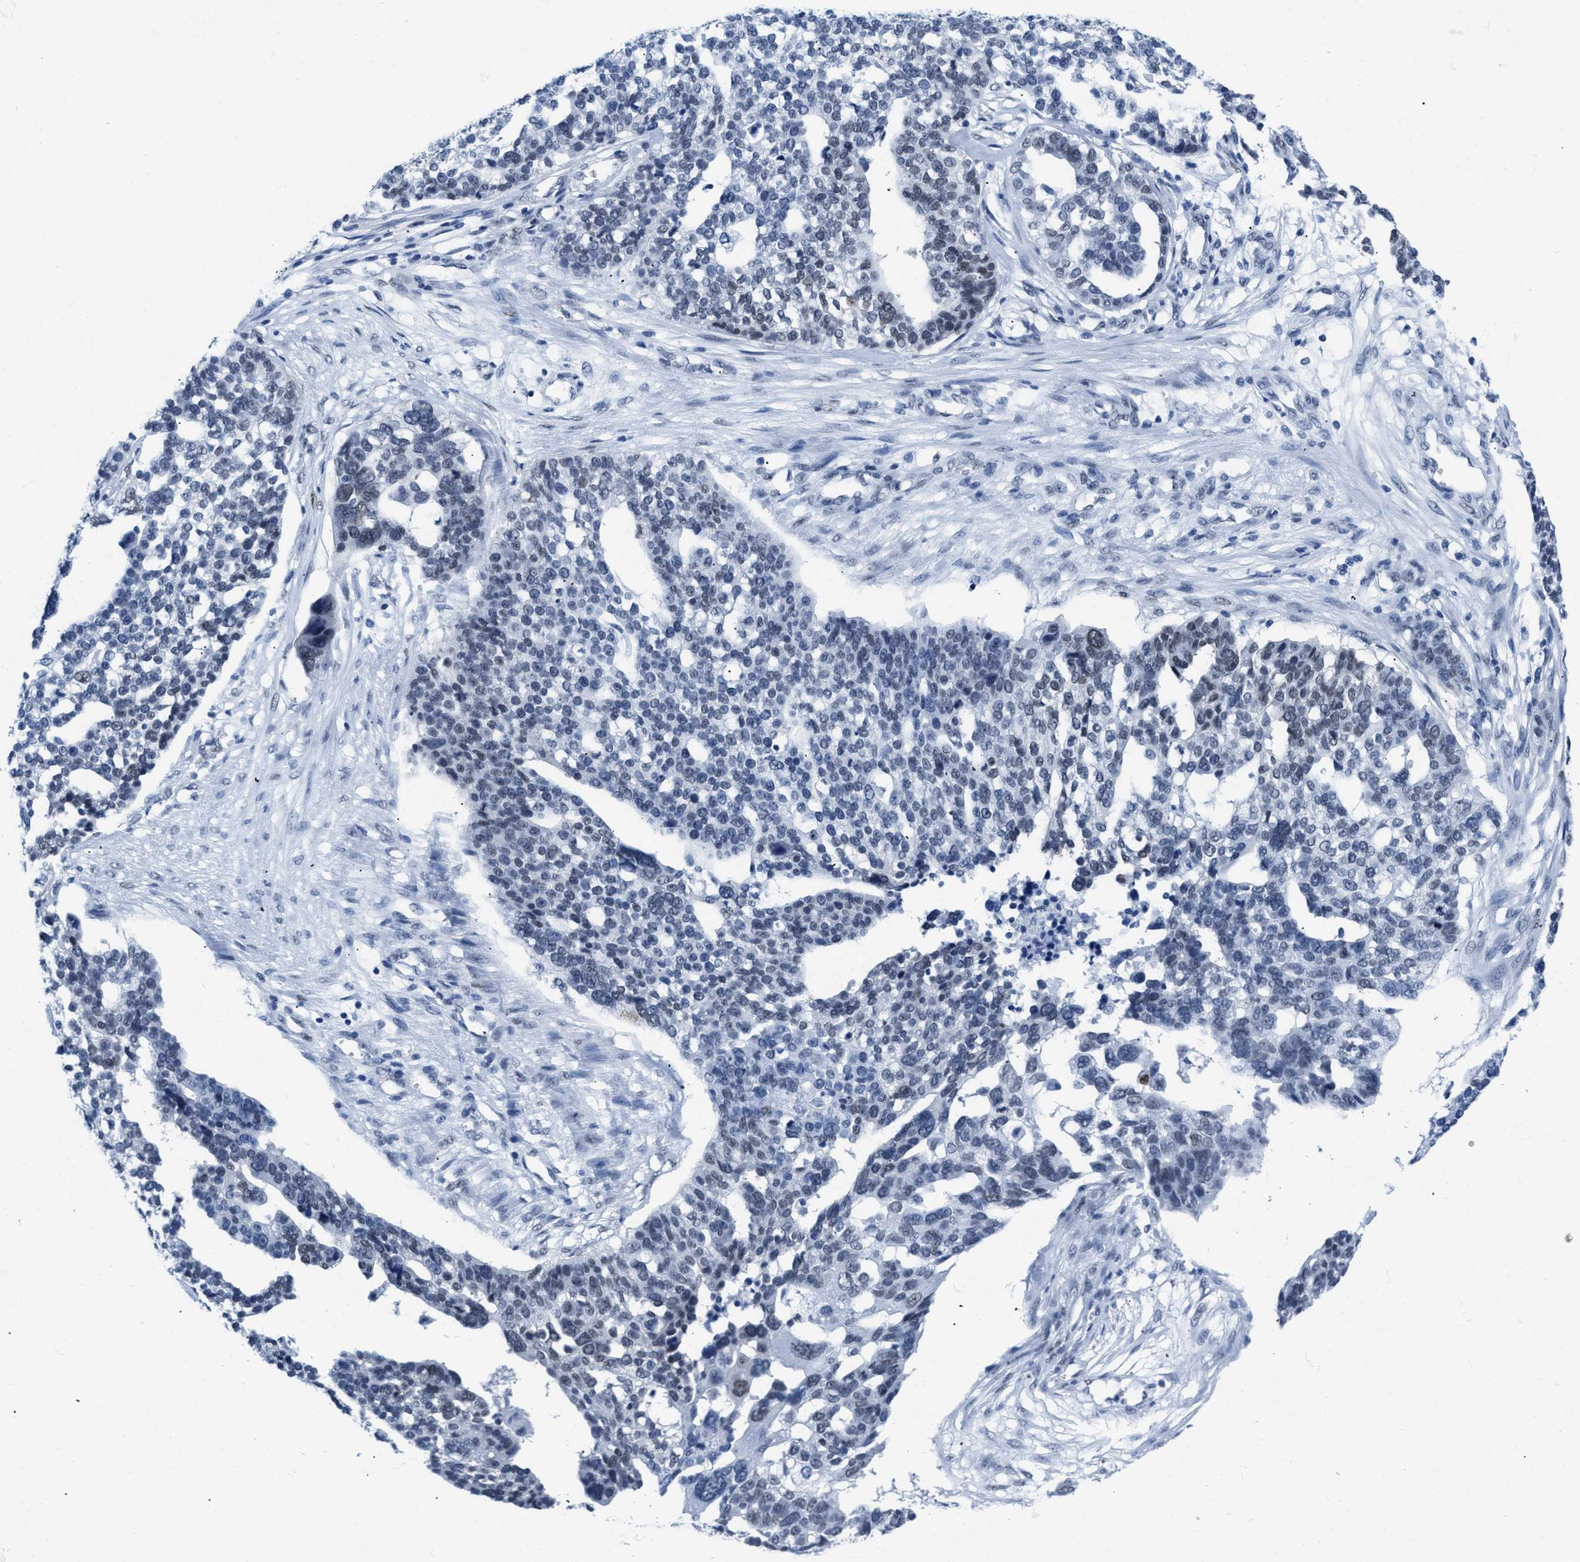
{"staining": {"intensity": "moderate", "quantity": "<25%", "location": "nuclear"}, "tissue": "ovarian cancer", "cell_type": "Tumor cells", "image_type": "cancer", "snomed": [{"axis": "morphology", "description": "Cystadenocarcinoma, serous, NOS"}, {"axis": "topography", "description": "Ovary"}], "caption": "A histopathology image of human ovarian cancer stained for a protein displays moderate nuclear brown staining in tumor cells.", "gene": "CTBP1", "patient": {"sex": "female", "age": 59}}